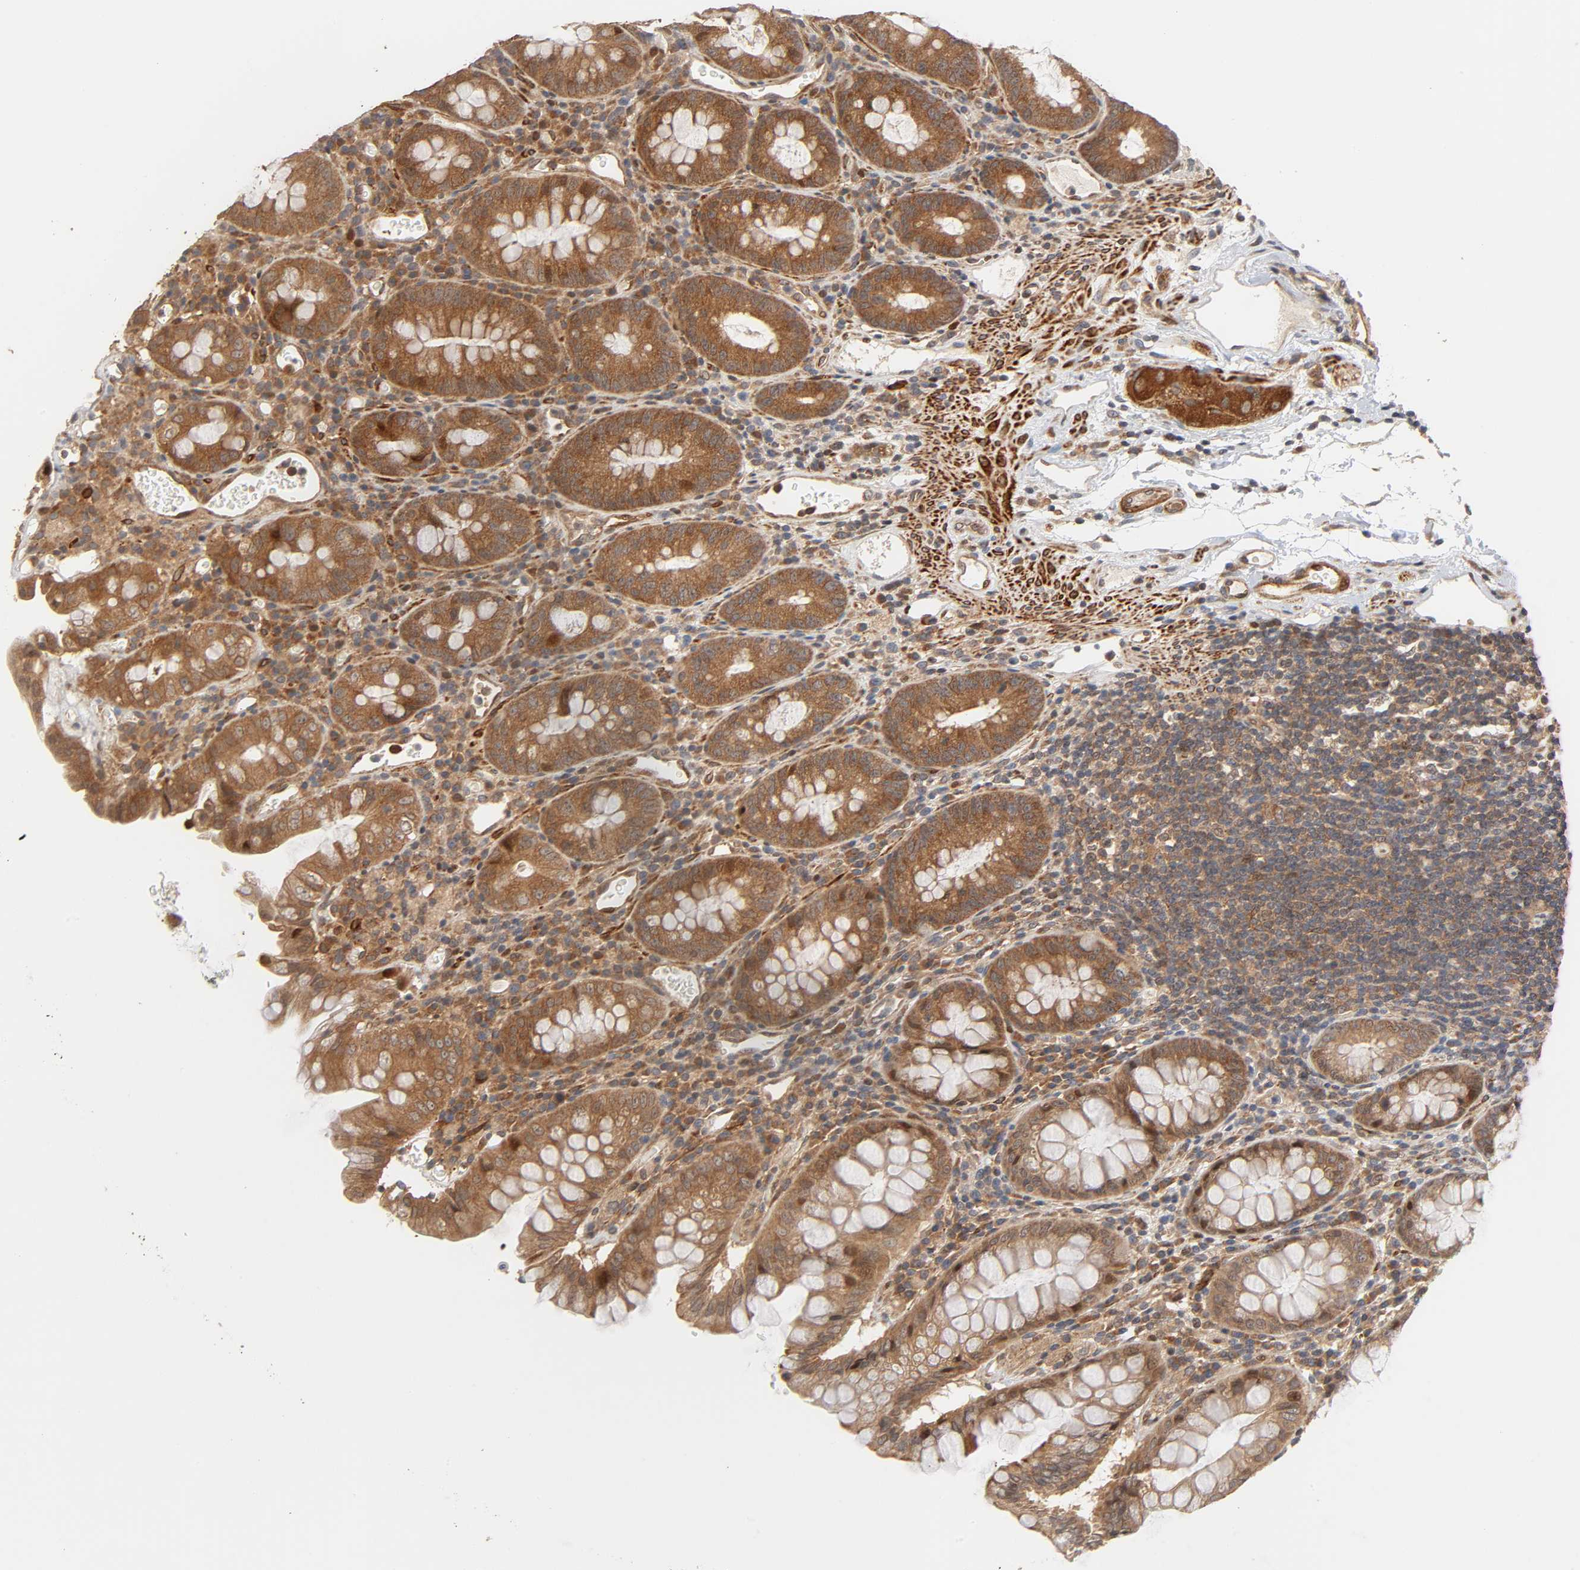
{"staining": {"intensity": "moderate", "quantity": ">75%", "location": "cytoplasmic/membranous"}, "tissue": "colon", "cell_type": "Endothelial cells", "image_type": "normal", "snomed": [{"axis": "morphology", "description": "Normal tissue, NOS"}, {"axis": "topography", "description": "Colon"}], "caption": "Protein expression analysis of benign human colon reveals moderate cytoplasmic/membranous positivity in about >75% of endothelial cells. The staining was performed using DAB to visualize the protein expression in brown, while the nuclei were stained in blue with hematoxylin (Magnification: 20x).", "gene": "NEMF", "patient": {"sex": "female", "age": 46}}